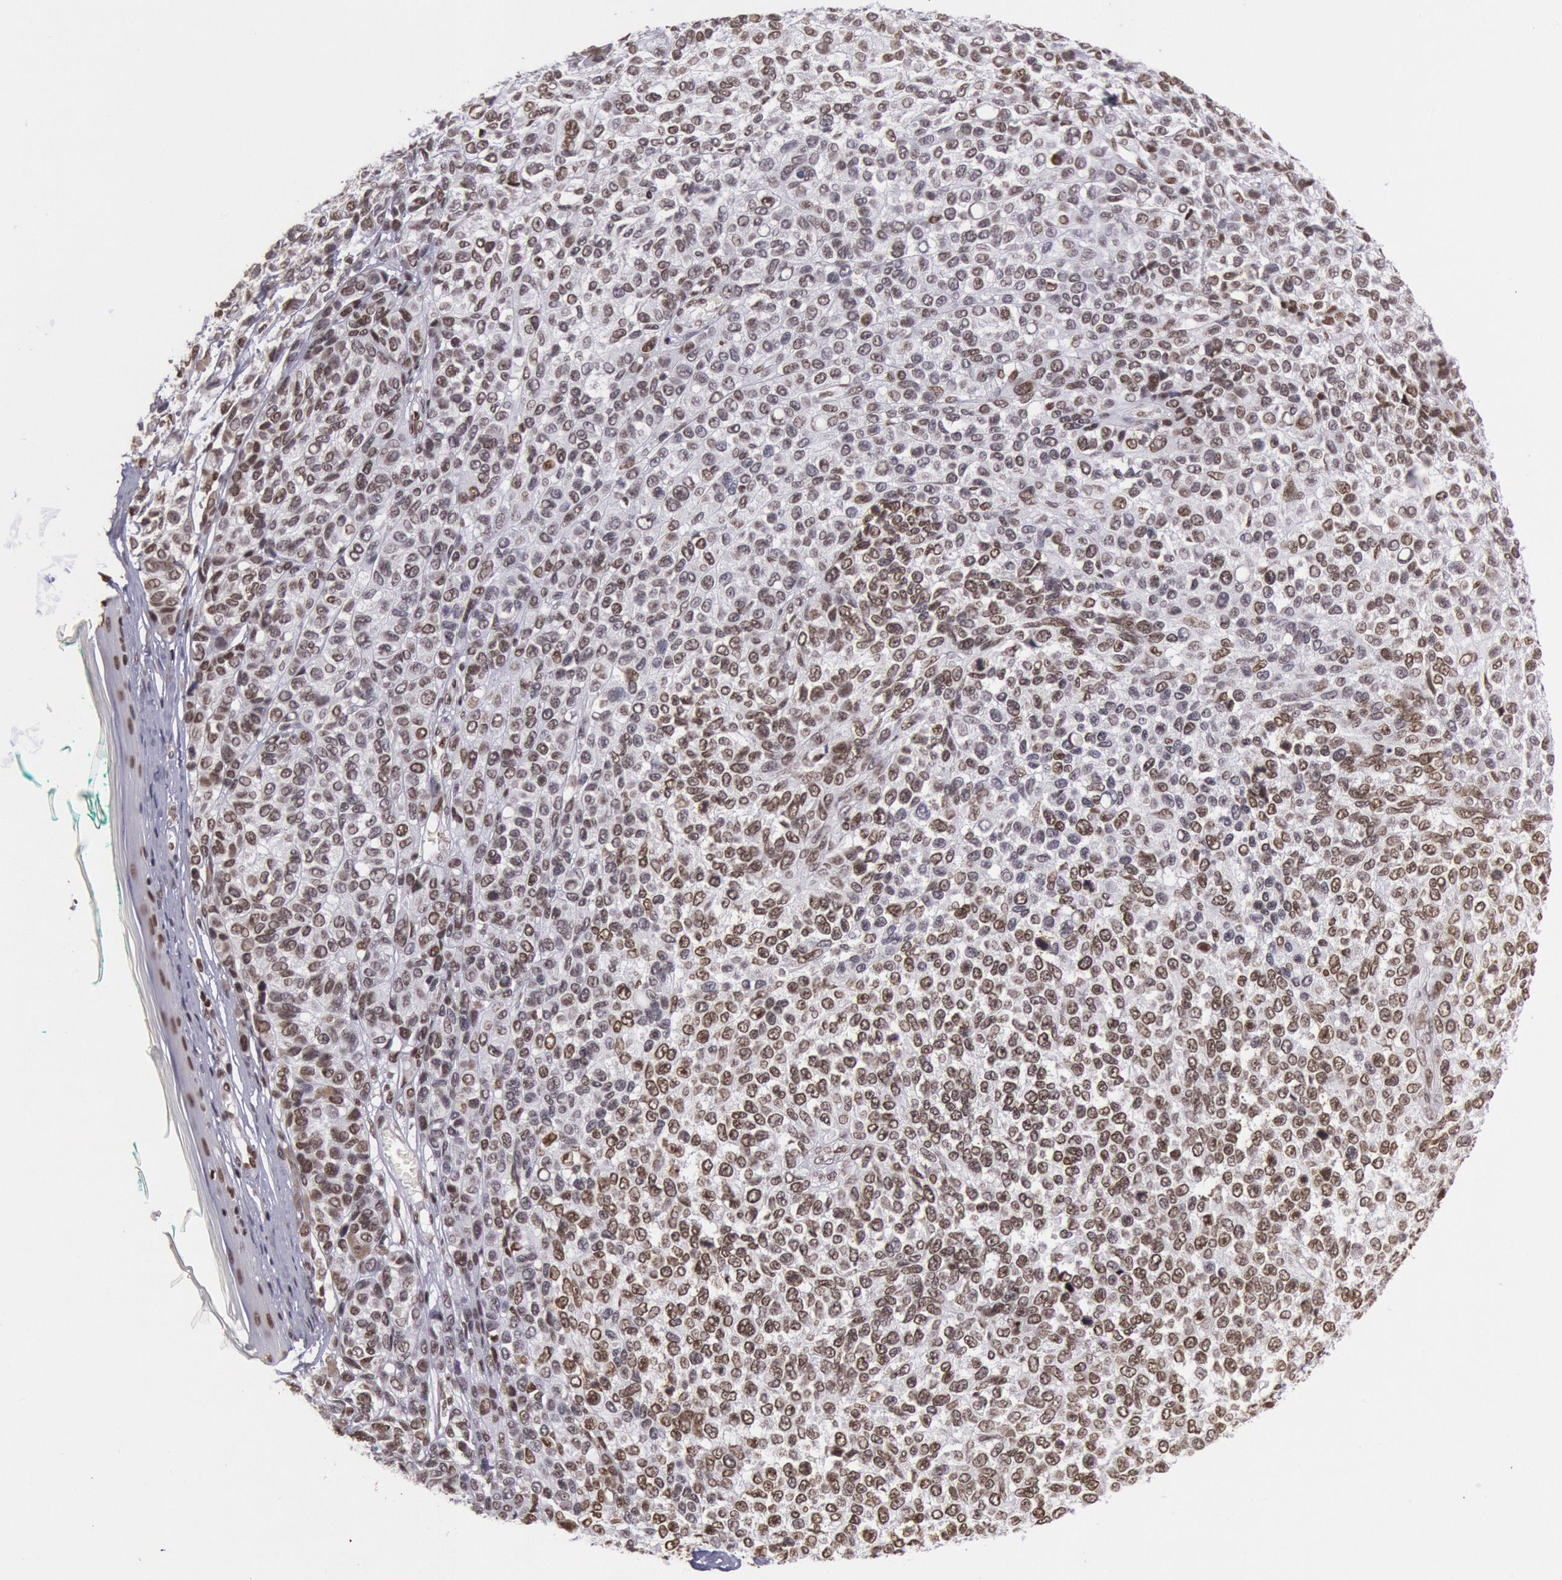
{"staining": {"intensity": "strong", "quantity": ">75%", "location": "nuclear"}, "tissue": "melanoma", "cell_type": "Tumor cells", "image_type": "cancer", "snomed": [{"axis": "morphology", "description": "Malignant melanoma, NOS"}, {"axis": "topography", "description": "Skin"}], "caption": "A high-resolution micrograph shows IHC staining of malignant melanoma, which displays strong nuclear staining in approximately >75% of tumor cells.", "gene": "NKAP", "patient": {"sex": "female", "age": 85}}